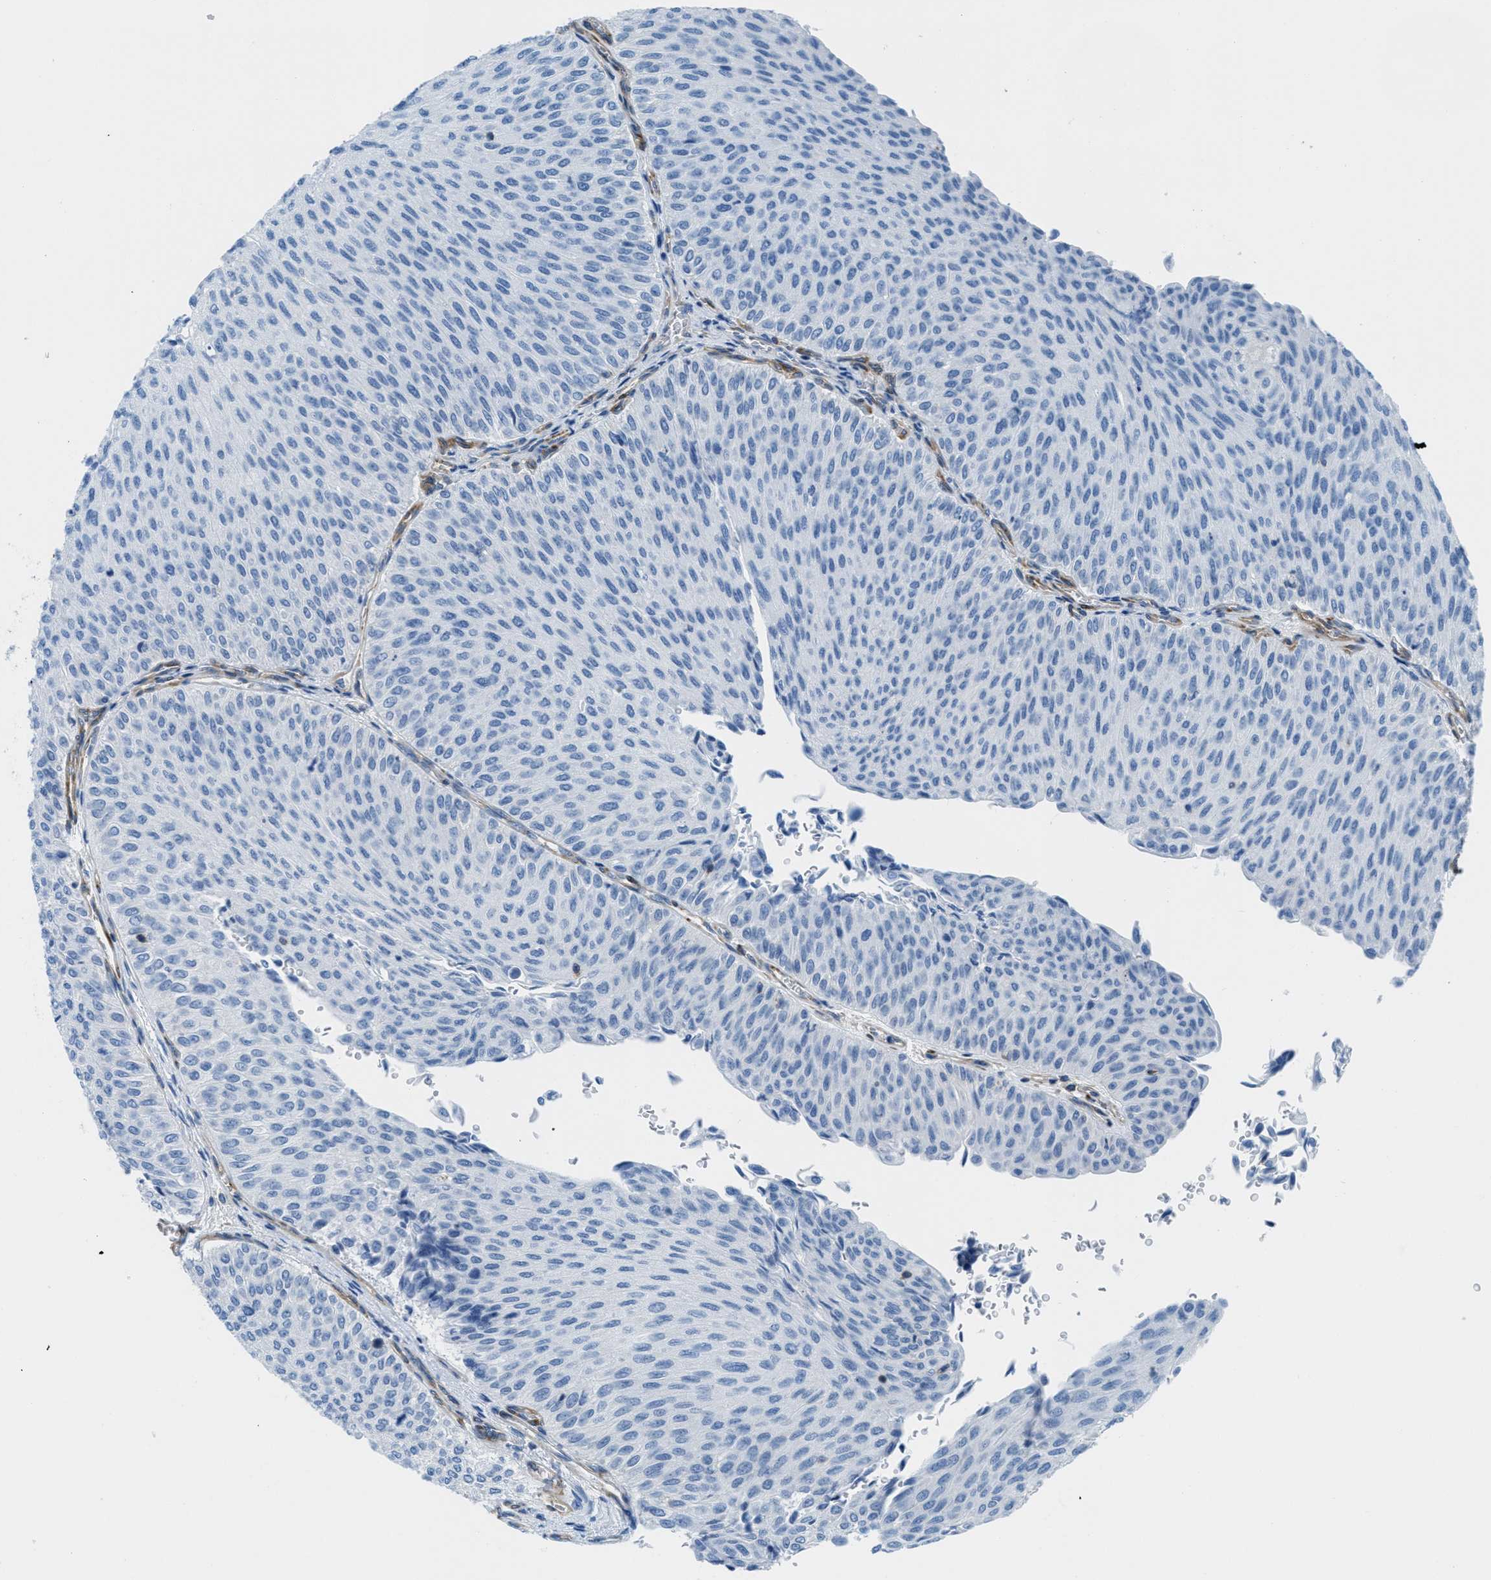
{"staining": {"intensity": "negative", "quantity": "none", "location": "none"}, "tissue": "urothelial cancer", "cell_type": "Tumor cells", "image_type": "cancer", "snomed": [{"axis": "morphology", "description": "Urothelial carcinoma, Low grade"}, {"axis": "topography", "description": "Urinary bladder"}], "caption": "Photomicrograph shows no significant protein positivity in tumor cells of urothelial cancer.", "gene": "MAPRE2", "patient": {"sex": "male", "age": 78}}